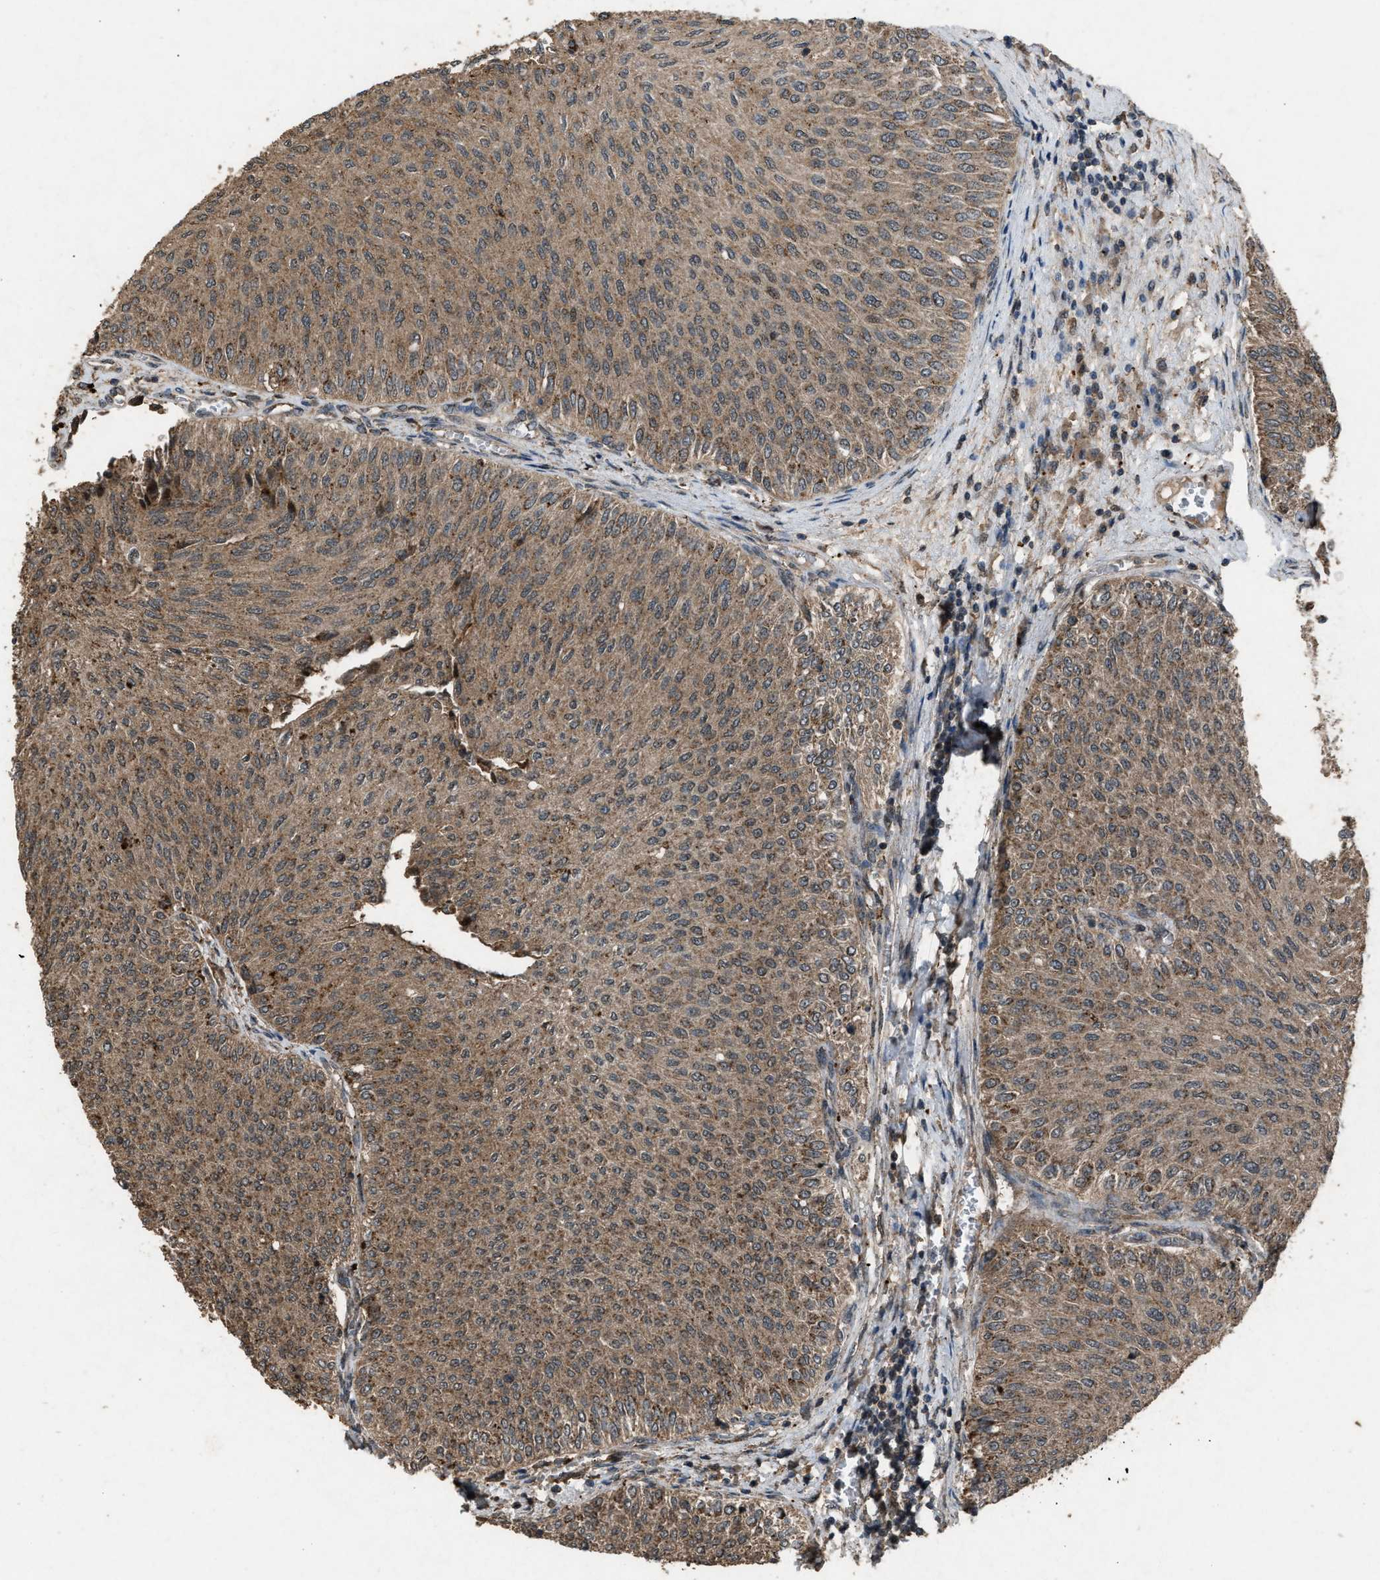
{"staining": {"intensity": "moderate", "quantity": ">75%", "location": "cytoplasmic/membranous"}, "tissue": "urothelial cancer", "cell_type": "Tumor cells", "image_type": "cancer", "snomed": [{"axis": "morphology", "description": "Urothelial carcinoma, Low grade"}, {"axis": "topography", "description": "Urinary bladder"}], "caption": "IHC (DAB) staining of human urothelial carcinoma (low-grade) shows moderate cytoplasmic/membranous protein expression in approximately >75% of tumor cells. (DAB IHC with brightfield microscopy, high magnification).", "gene": "PSMD1", "patient": {"sex": "male", "age": 78}}